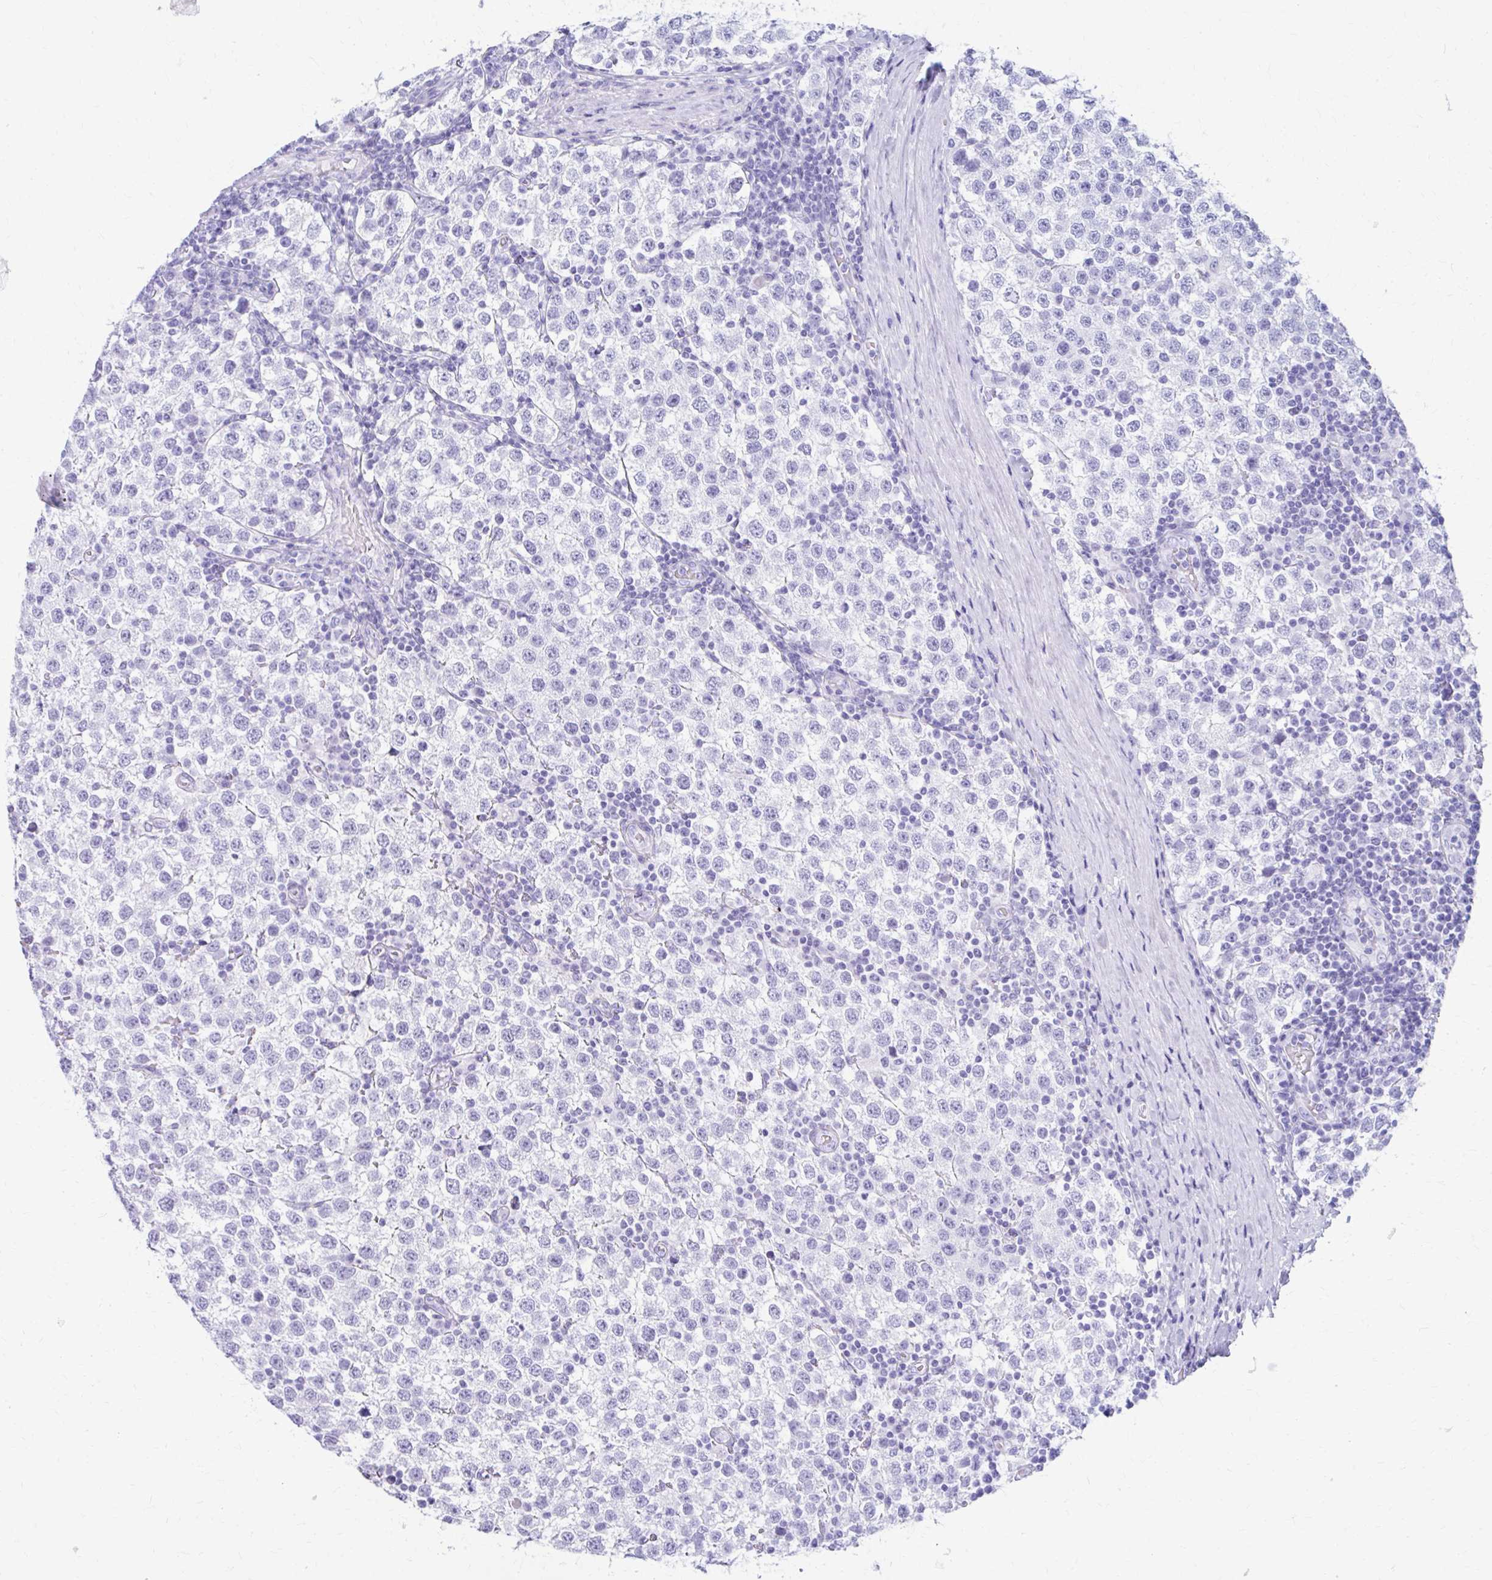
{"staining": {"intensity": "negative", "quantity": "none", "location": "none"}, "tissue": "testis cancer", "cell_type": "Tumor cells", "image_type": "cancer", "snomed": [{"axis": "morphology", "description": "Seminoma, NOS"}, {"axis": "topography", "description": "Testis"}], "caption": "This is an immunohistochemistry photomicrograph of testis cancer (seminoma). There is no positivity in tumor cells.", "gene": "NSG2", "patient": {"sex": "male", "age": 34}}